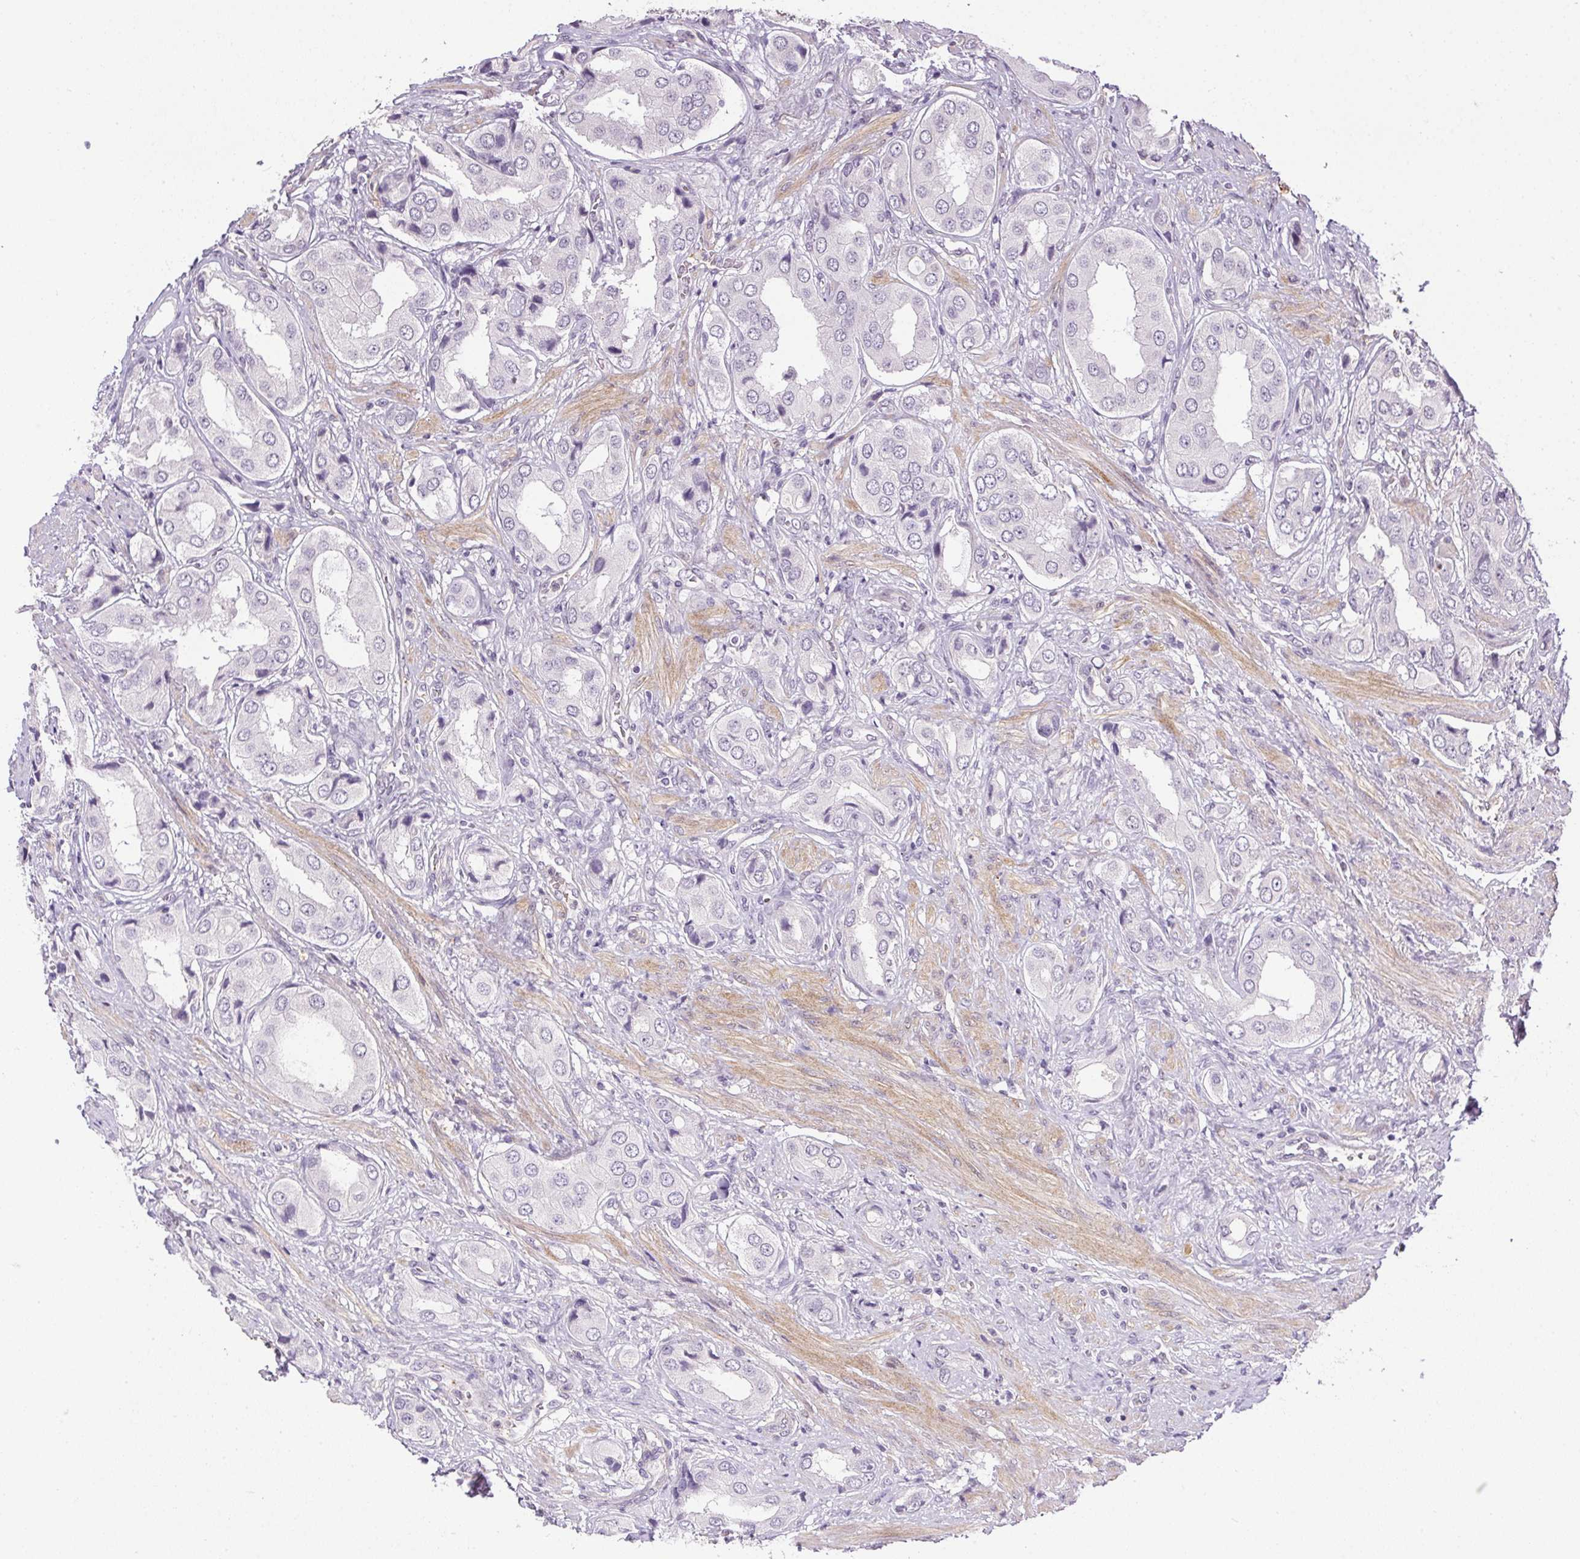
{"staining": {"intensity": "negative", "quantity": "none", "location": "none"}, "tissue": "prostate cancer", "cell_type": "Tumor cells", "image_type": "cancer", "snomed": [{"axis": "morphology", "description": "Adenocarcinoma, NOS"}, {"axis": "topography", "description": "Prostate"}], "caption": "An IHC micrograph of prostate cancer is shown. There is no staining in tumor cells of prostate cancer.", "gene": "PRL", "patient": {"sex": "male", "age": 63}}